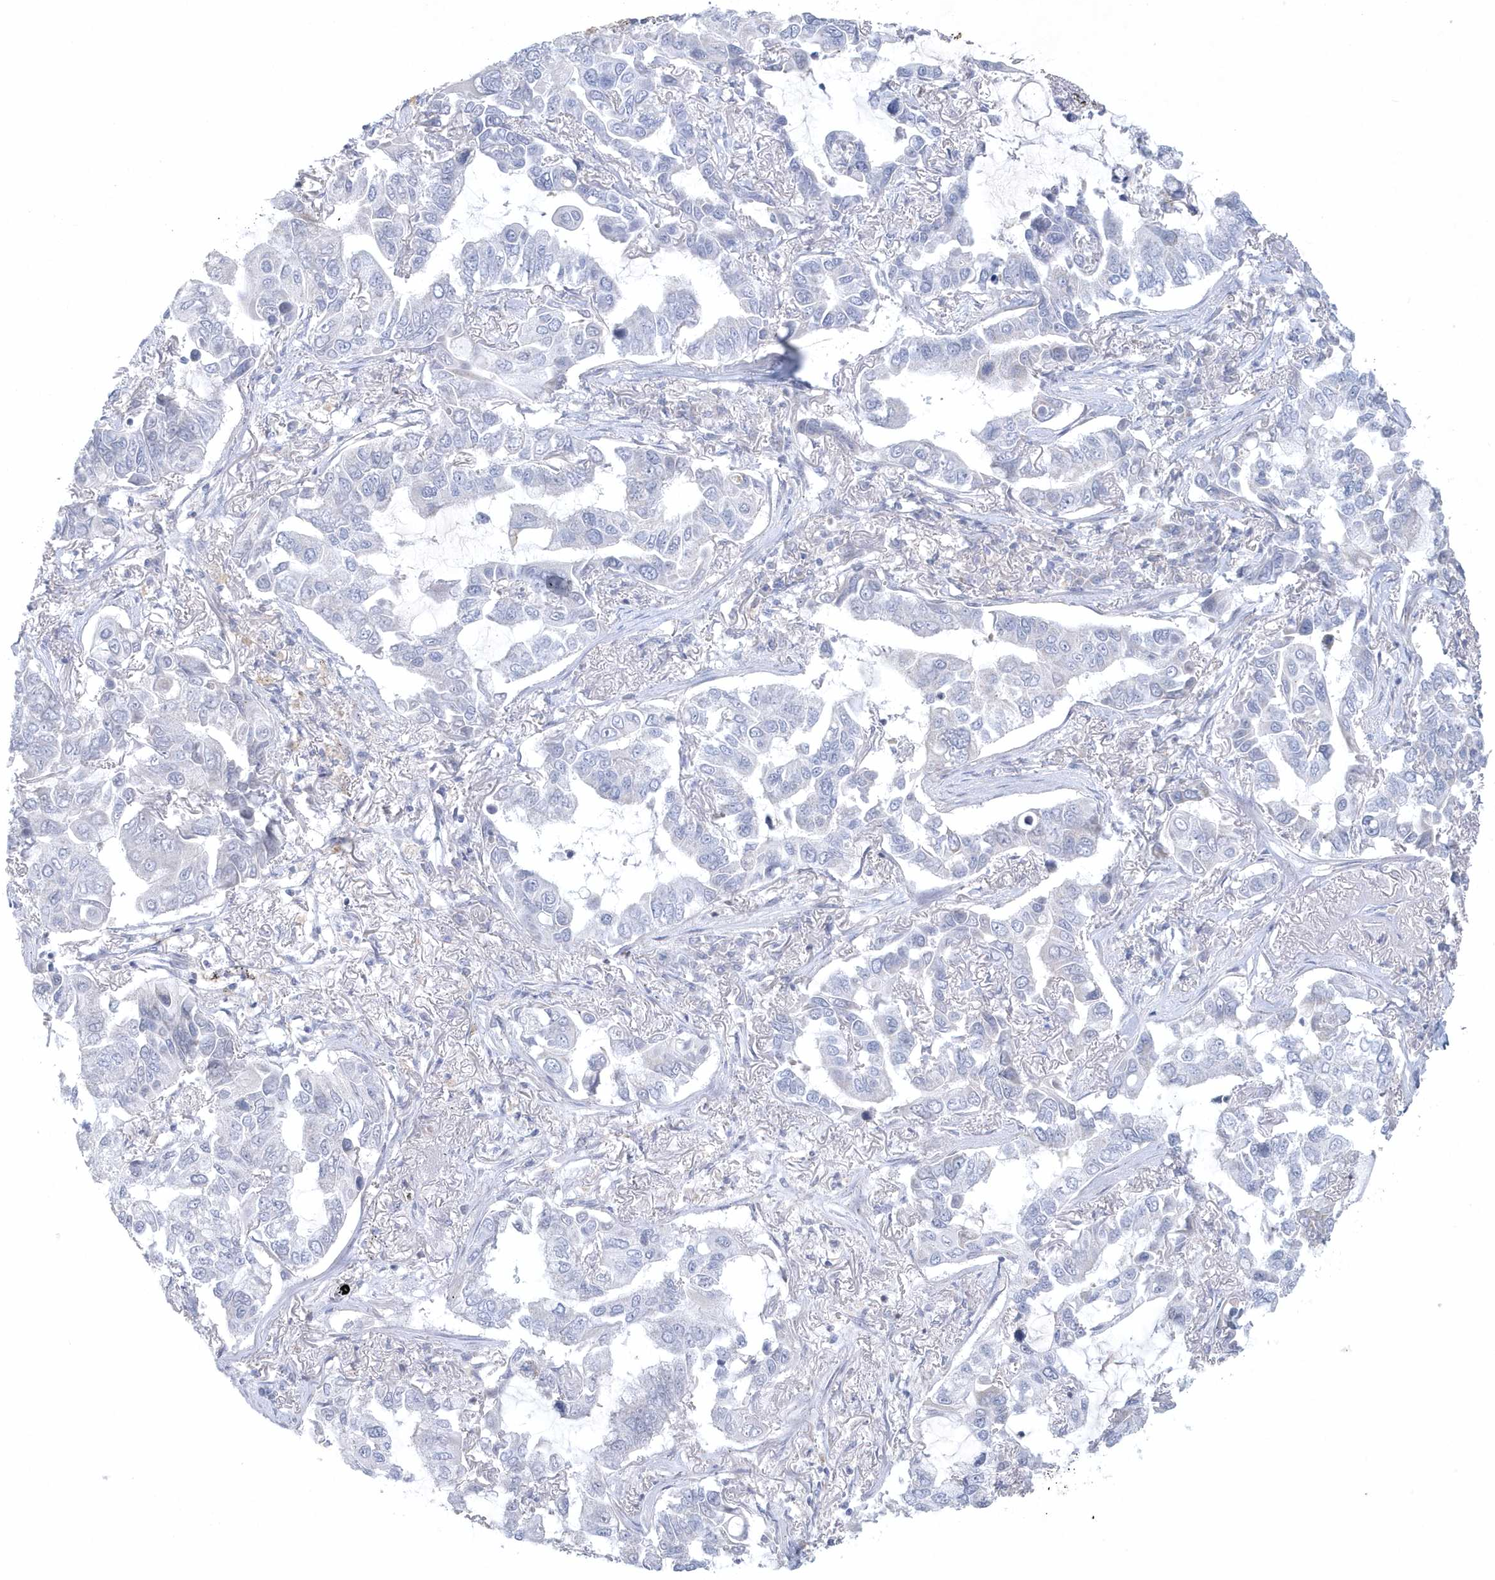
{"staining": {"intensity": "negative", "quantity": "none", "location": "none"}, "tissue": "lung cancer", "cell_type": "Tumor cells", "image_type": "cancer", "snomed": [{"axis": "morphology", "description": "Adenocarcinoma, NOS"}, {"axis": "topography", "description": "Lung"}], "caption": "IHC of lung adenocarcinoma displays no staining in tumor cells. (Stains: DAB (3,3'-diaminobenzidine) IHC with hematoxylin counter stain, Microscopy: brightfield microscopy at high magnification).", "gene": "NIPAL1", "patient": {"sex": "male", "age": 64}}